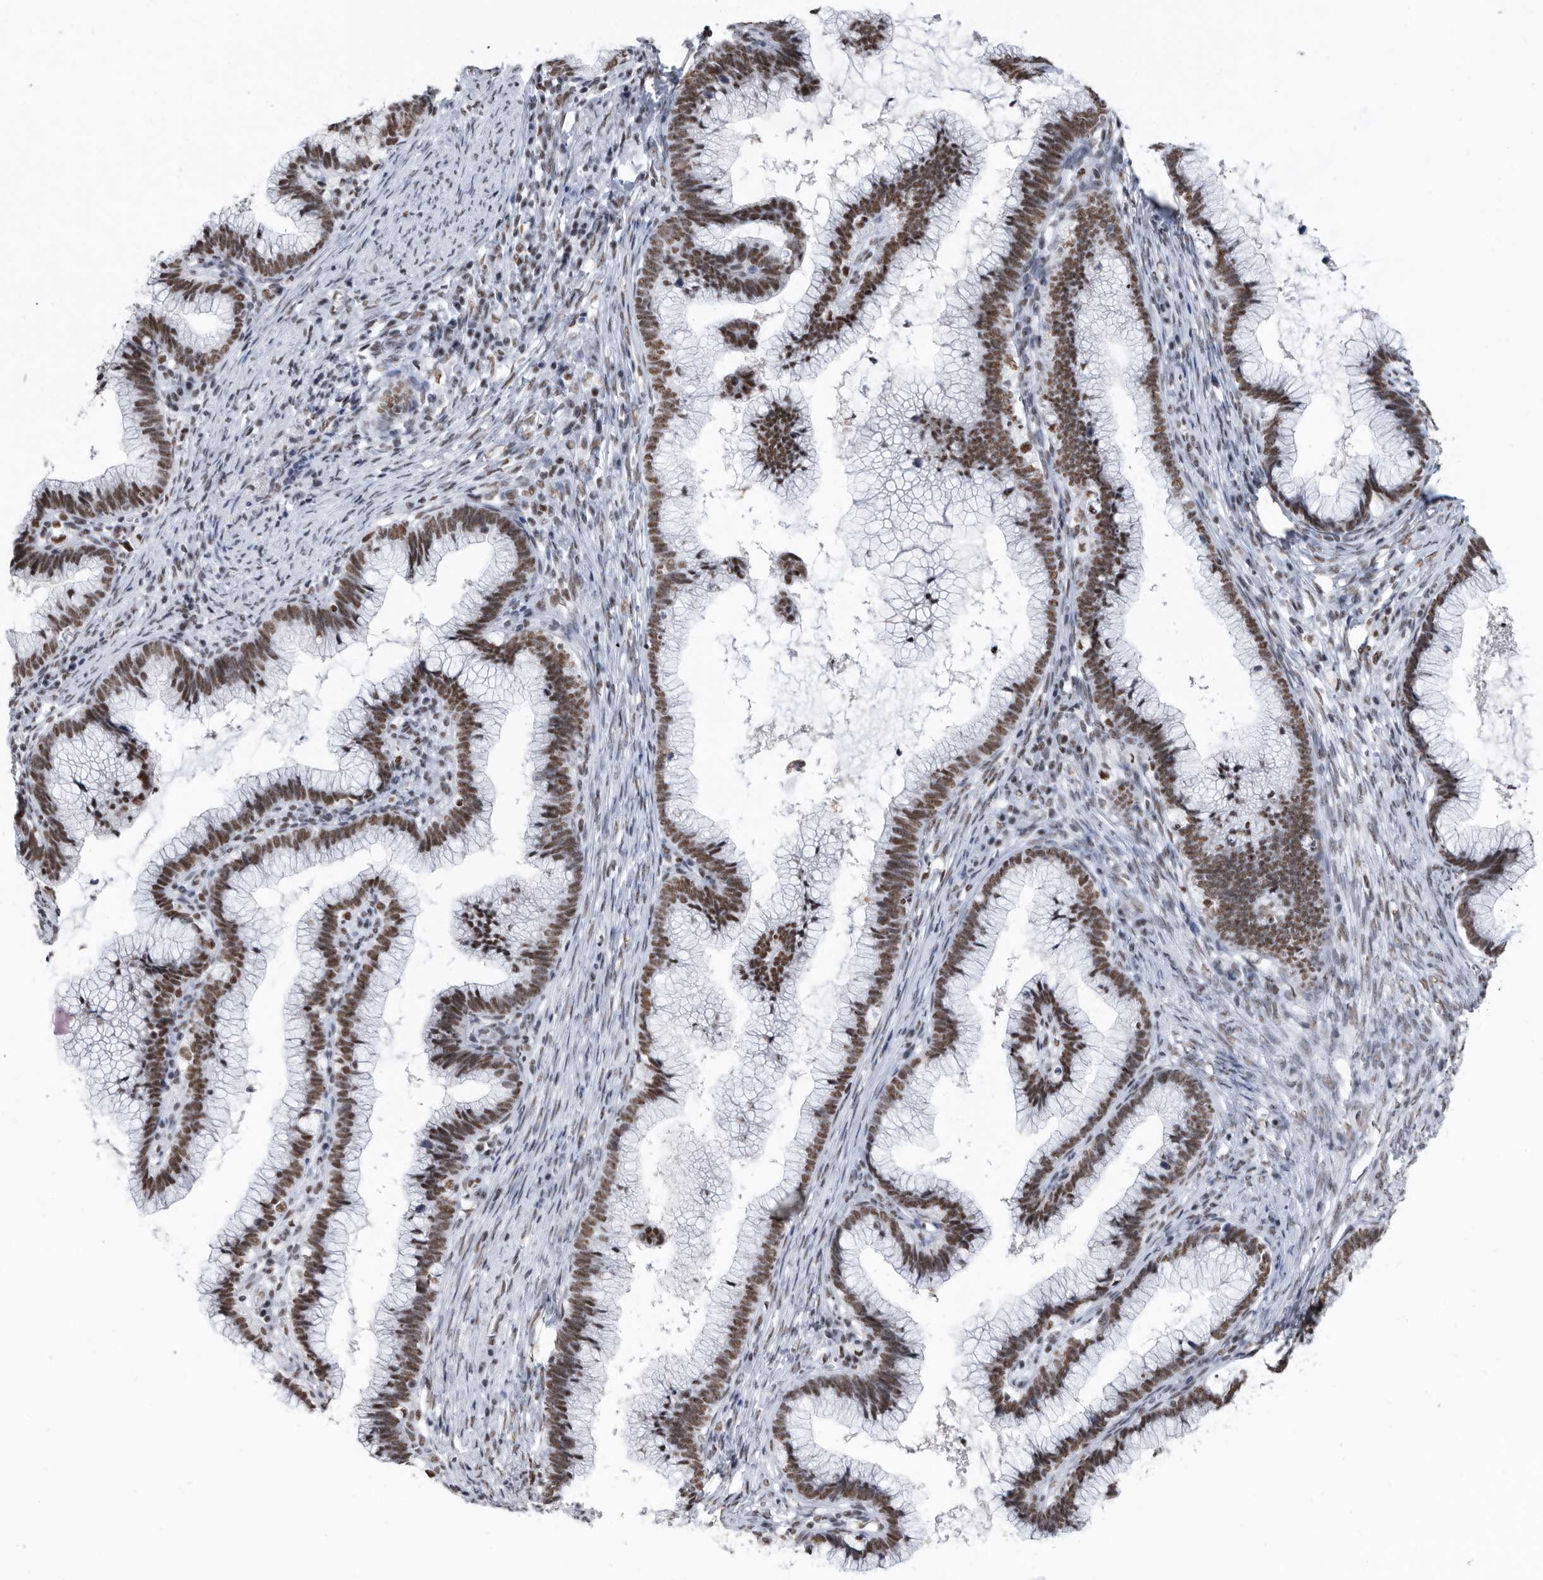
{"staining": {"intensity": "strong", "quantity": ">75%", "location": "nuclear"}, "tissue": "cervical cancer", "cell_type": "Tumor cells", "image_type": "cancer", "snomed": [{"axis": "morphology", "description": "Adenocarcinoma, NOS"}, {"axis": "topography", "description": "Cervix"}], "caption": "Immunohistochemical staining of cervical cancer reveals high levels of strong nuclear protein staining in about >75% of tumor cells.", "gene": "SF3A1", "patient": {"sex": "female", "age": 36}}